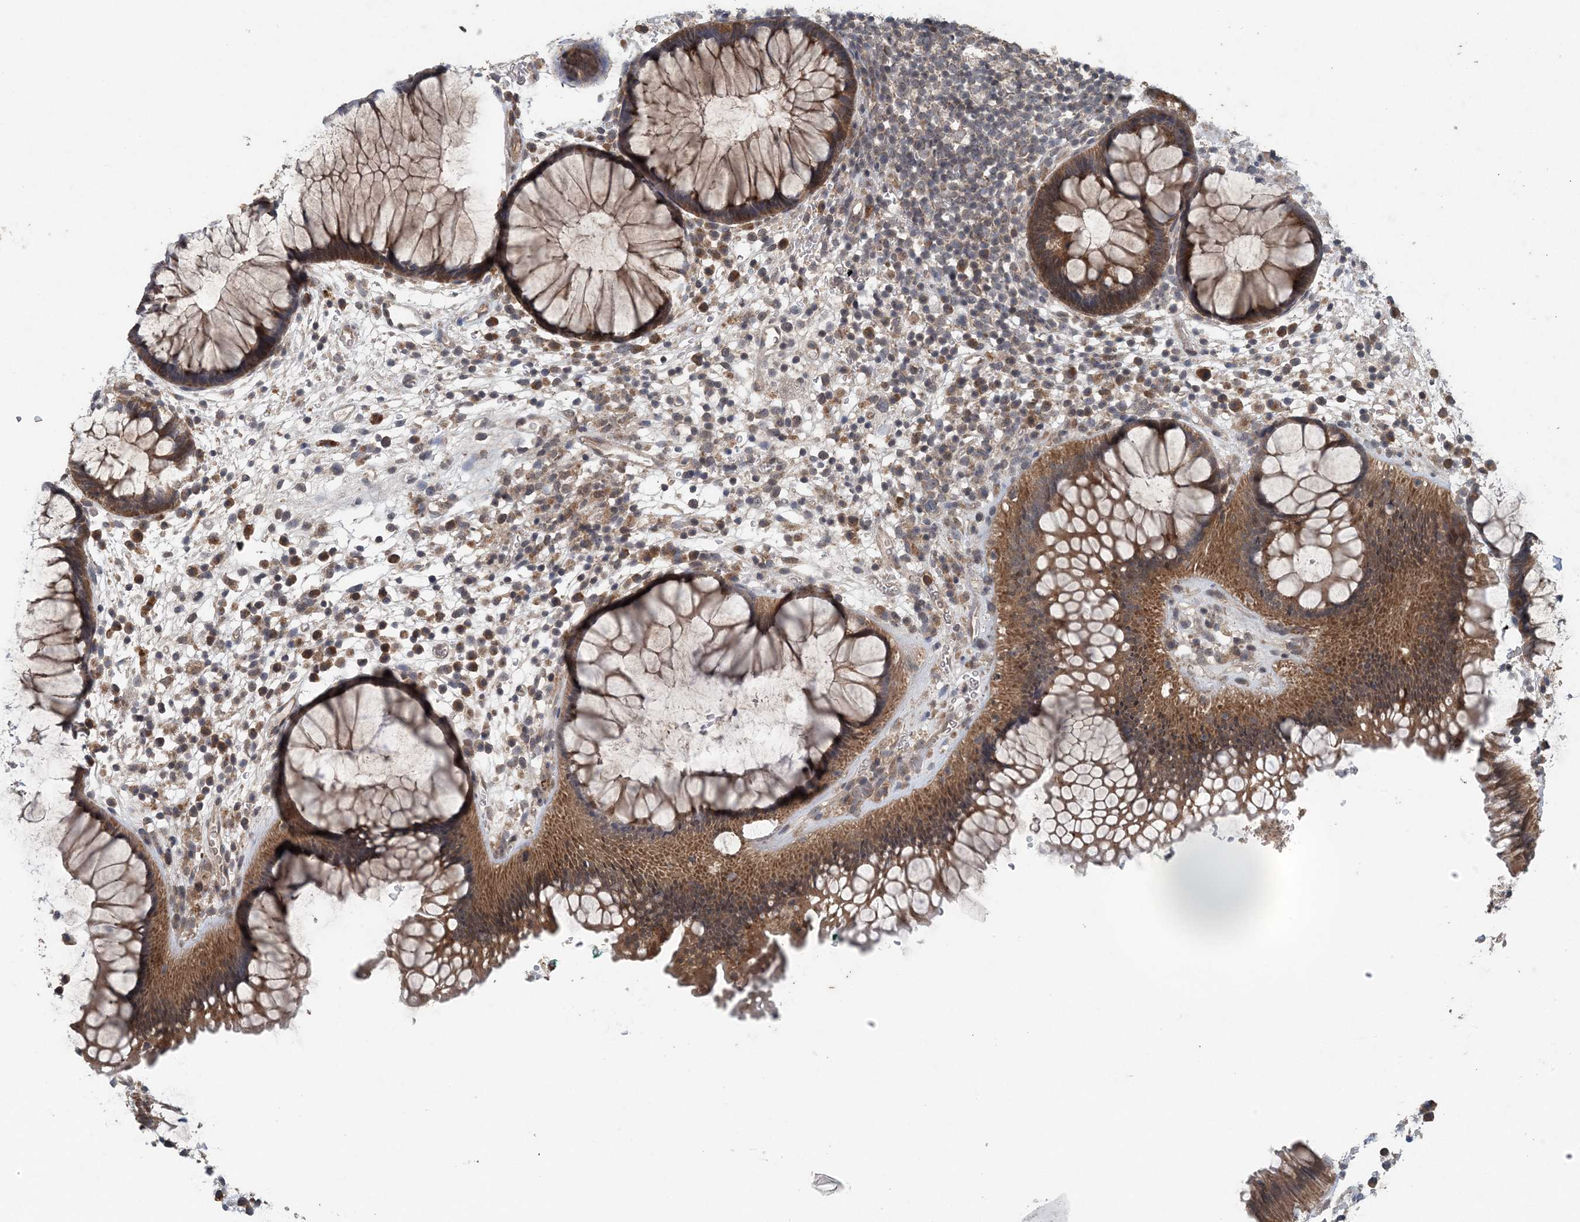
{"staining": {"intensity": "strong", "quantity": ">75%", "location": "cytoplasmic/membranous"}, "tissue": "rectum", "cell_type": "Glandular cells", "image_type": "normal", "snomed": [{"axis": "morphology", "description": "Normal tissue, NOS"}, {"axis": "topography", "description": "Rectum"}], "caption": "Immunohistochemical staining of benign rectum shows high levels of strong cytoplasmic/membranous positivity in about >75% of glandular cells.", "gene": "MYO9B", "patient": {"sex": "male", "age": 51}}